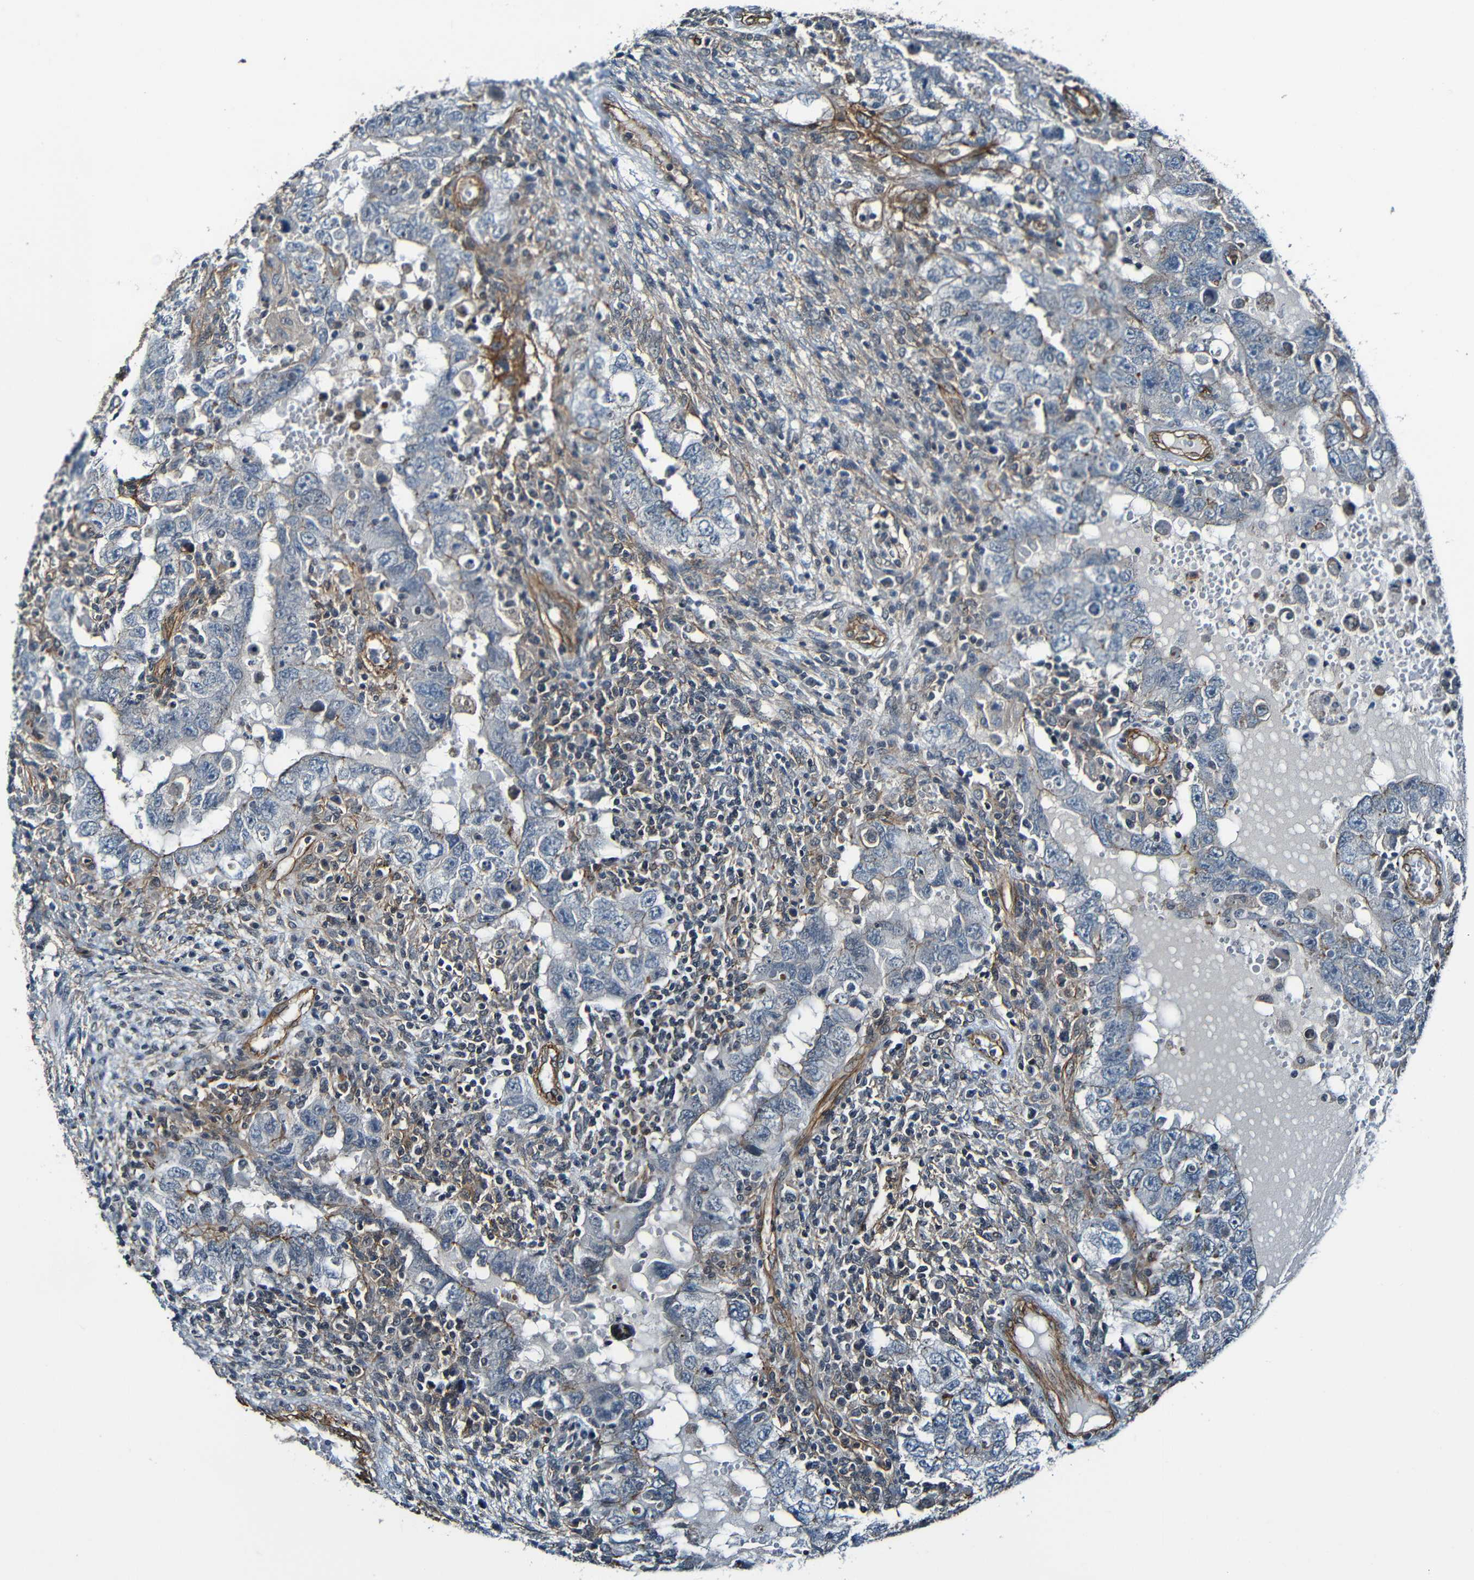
{"staining": {"intensity": "negative", "quantity": "none", "location": "none"}, "tissue": "testis cancer", "cell_type": "Tumor cells", "image_type": "cancer", "snomed": [{"axis": "morphology", "description": "Carcinoma, Embryonal, NOS"}, {"axis": "topography", "description": "Testis"}], "caption": "Human testis cancer (embryonal carcinoma) stained for a protein using IHC exhibits no positivity in tumor cells.", "gene": "LGR5", "patient": {"sex": "male", "age": 26}}